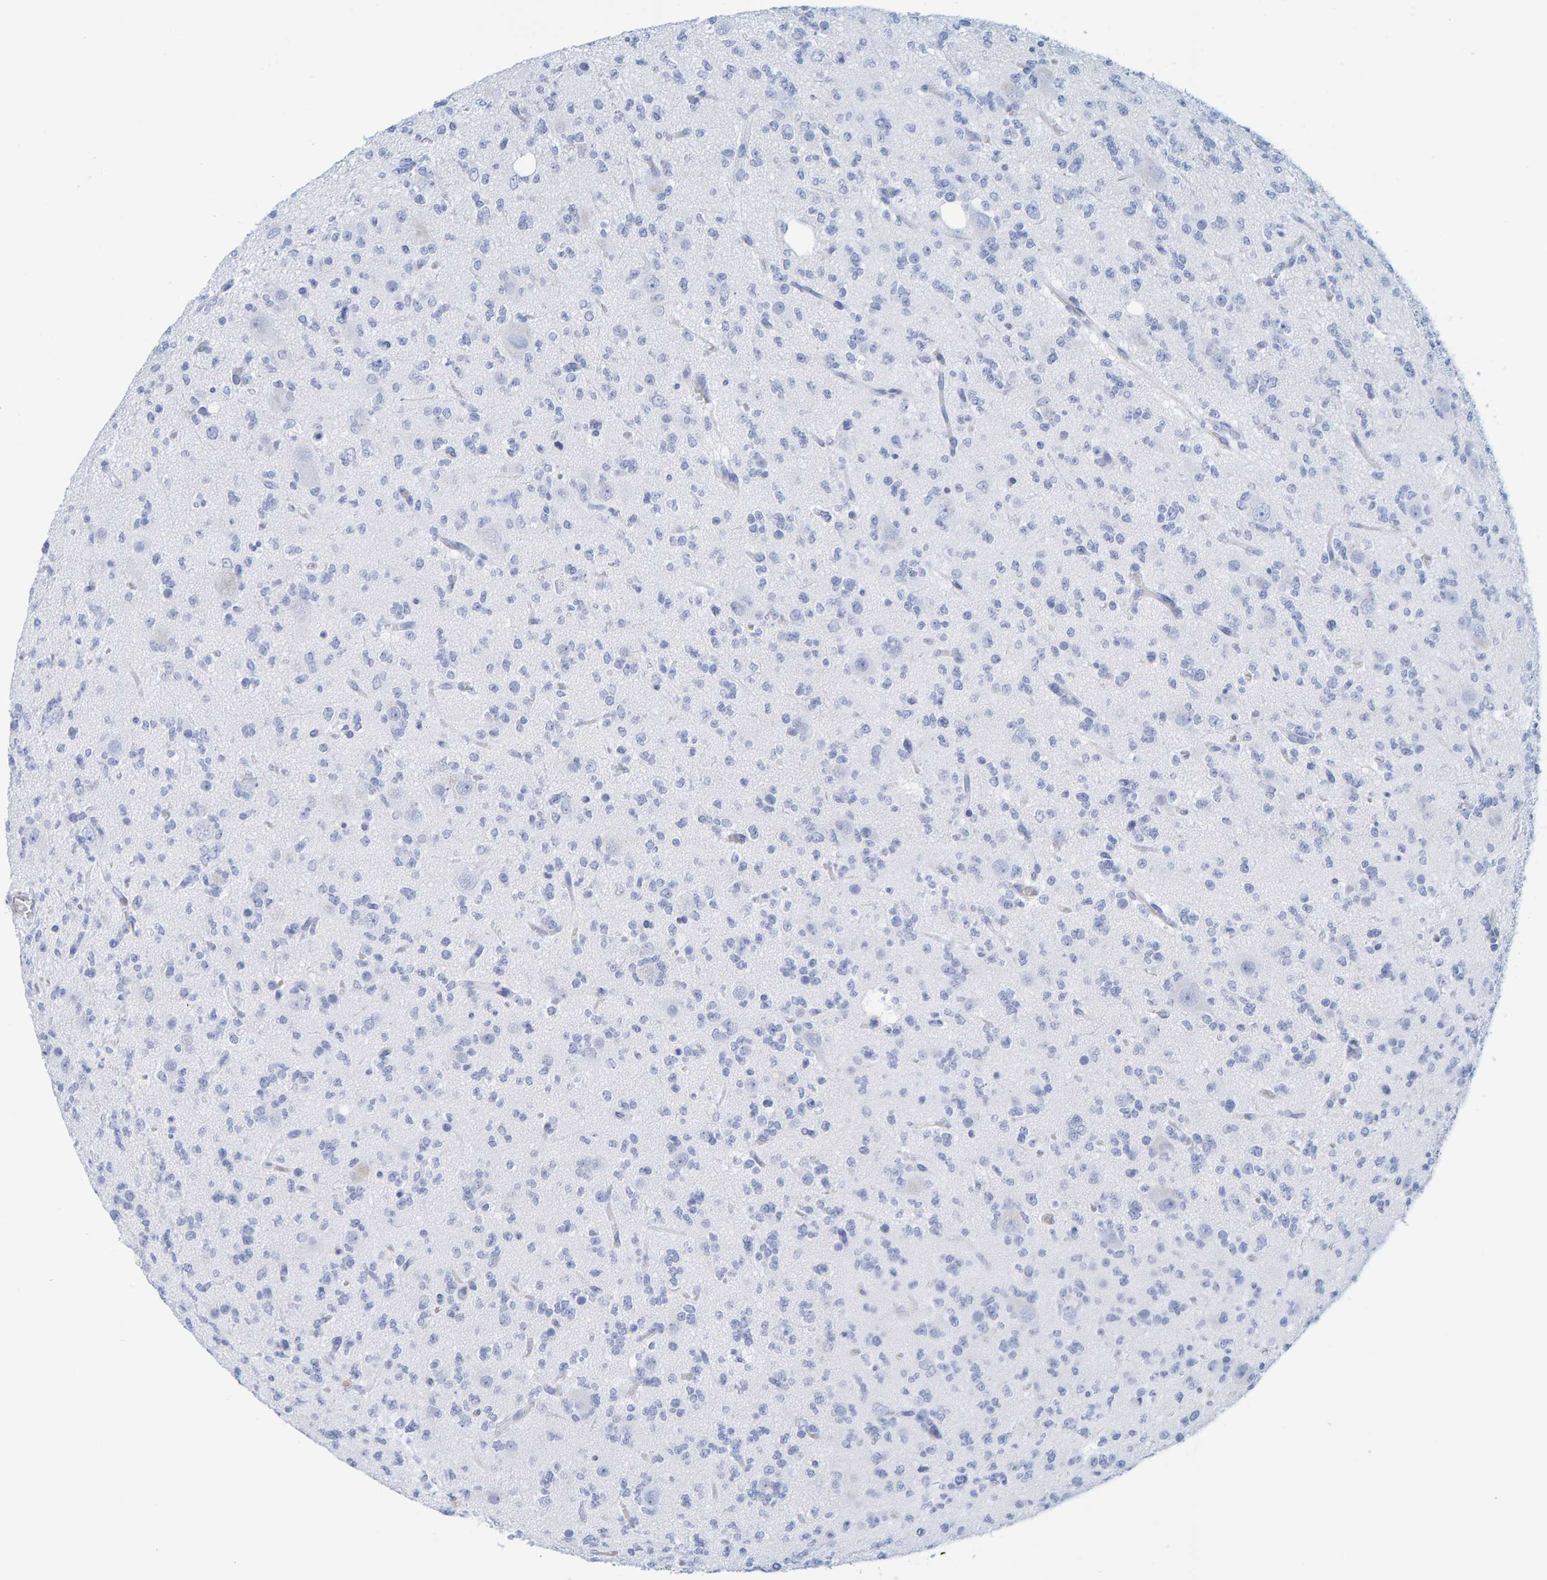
{"staining": {"intensity": "negative", "quantity": "none", "location": "none"}, "tissue": "glioma", "cell_type": "Tumor cells", "image_type": "cancer", "snomed": [{"axis": "morphology", "description": "Glioma, malignant, Low grade"}, {"axis": "topography", "description": "Brain"}], "caption": "This is an immunohistochemistry image of human malignant glioma (low-grade). There is no expression in tumor cells.", "gene": "SFTPC", "patient": {"sex": "male", "age": 38}}